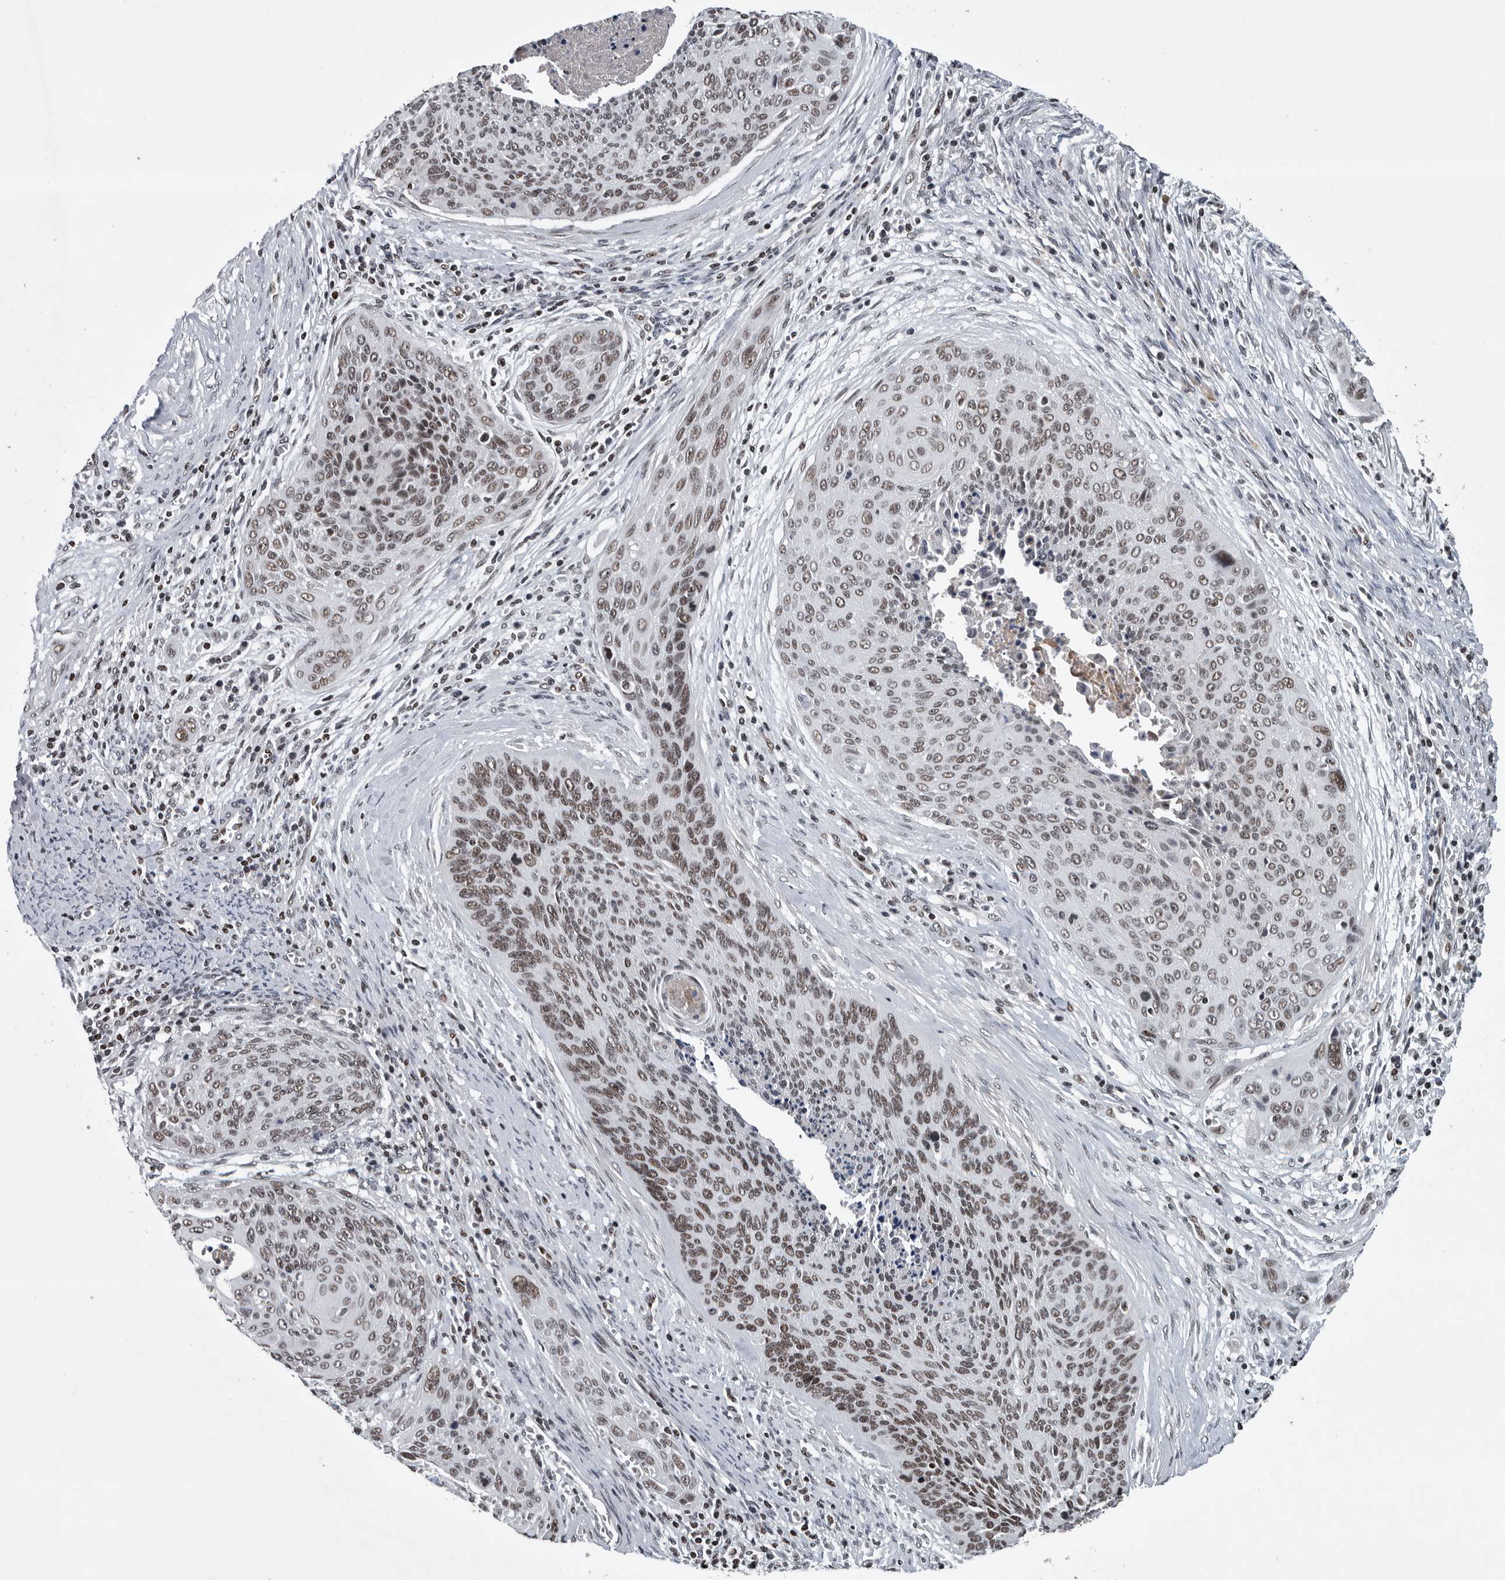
{"staining": {"intensity": "moderate", "quantity": ">75%", "location": "nuclear"}, "tissue": "cervical cancer", "cell_type": "Tumor cells", "image_type": "cancer", "snomed": [{"axis": "morphology", "description": "Squamous cell carcinoma, NOS"}, {"axis": "topography", "description": "Cervix"}], "caption": "This histopathology image reveals cervical cancer (squamous cell carcinoma) stained with immunohistochemistry (IHC) to label a protein in brown. The nuclear of tumor cells show moderate positivity for the protein. Nuclei are counter-stained blue.", "gene": "SENP7", "patient": {"sex": "female", "age": 55}}